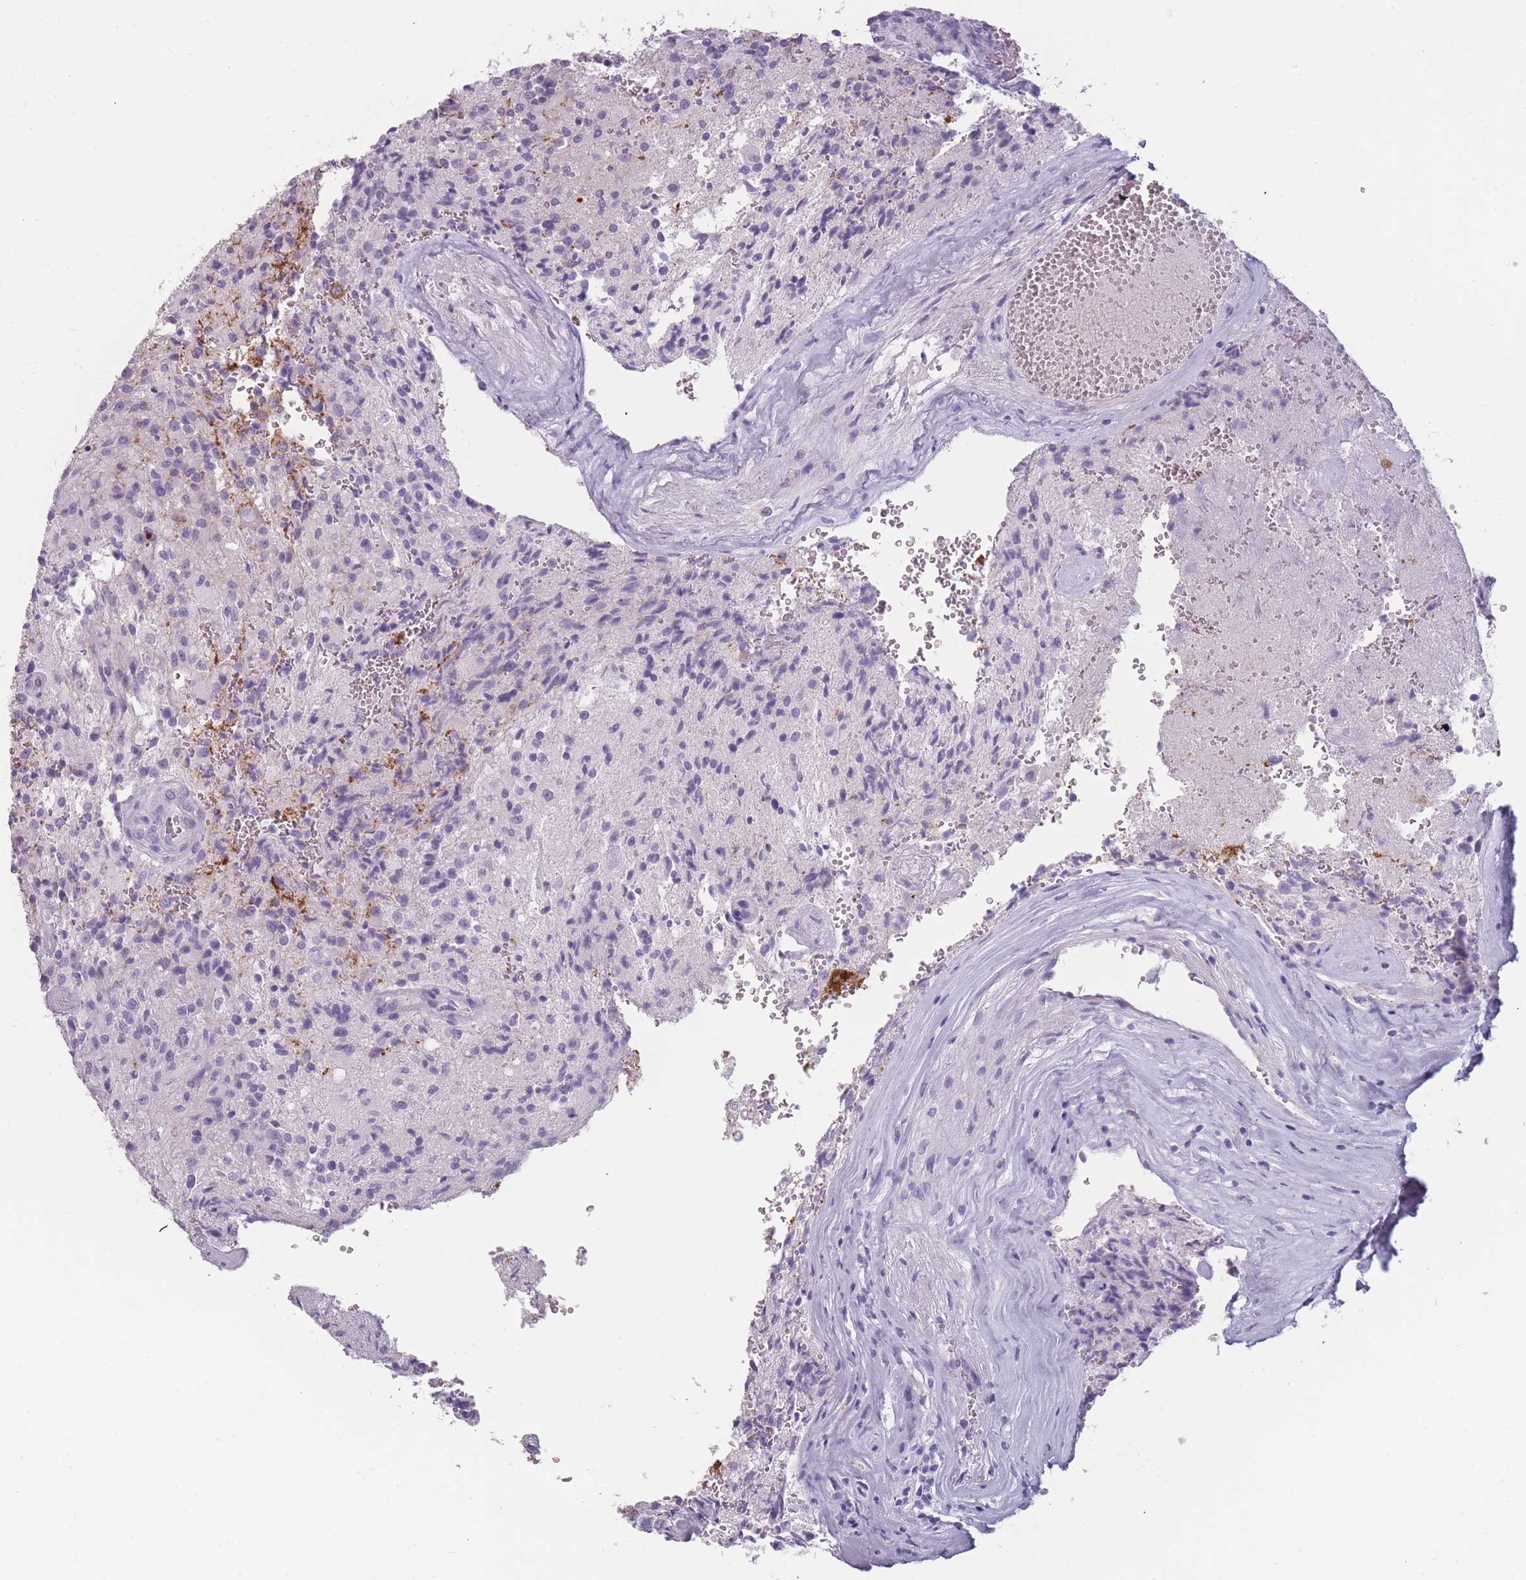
{"staining": {"intensity": "negative", "quantity": "none", "location": "none"}, "tissue": "glioma", "cell_type": "Tumor cells", "image_type": "cancer", "snomed": [{"axis": "morphology", "description": "Normal tissue, NOS"}, {"axis": "morphology", "description": "Glioma, malignant, High grade"}, {"axis": "topography", "description": "Cerebral cortex"}], "caption": "Immunohistochemistry (IHC) photomicrograph of malignant glioma (high-grade) stained for a protein (brown), which shows no expression in tumor cells.", "gene": "PPFIA3", "patient": {"sex": "male", "age": 56}}